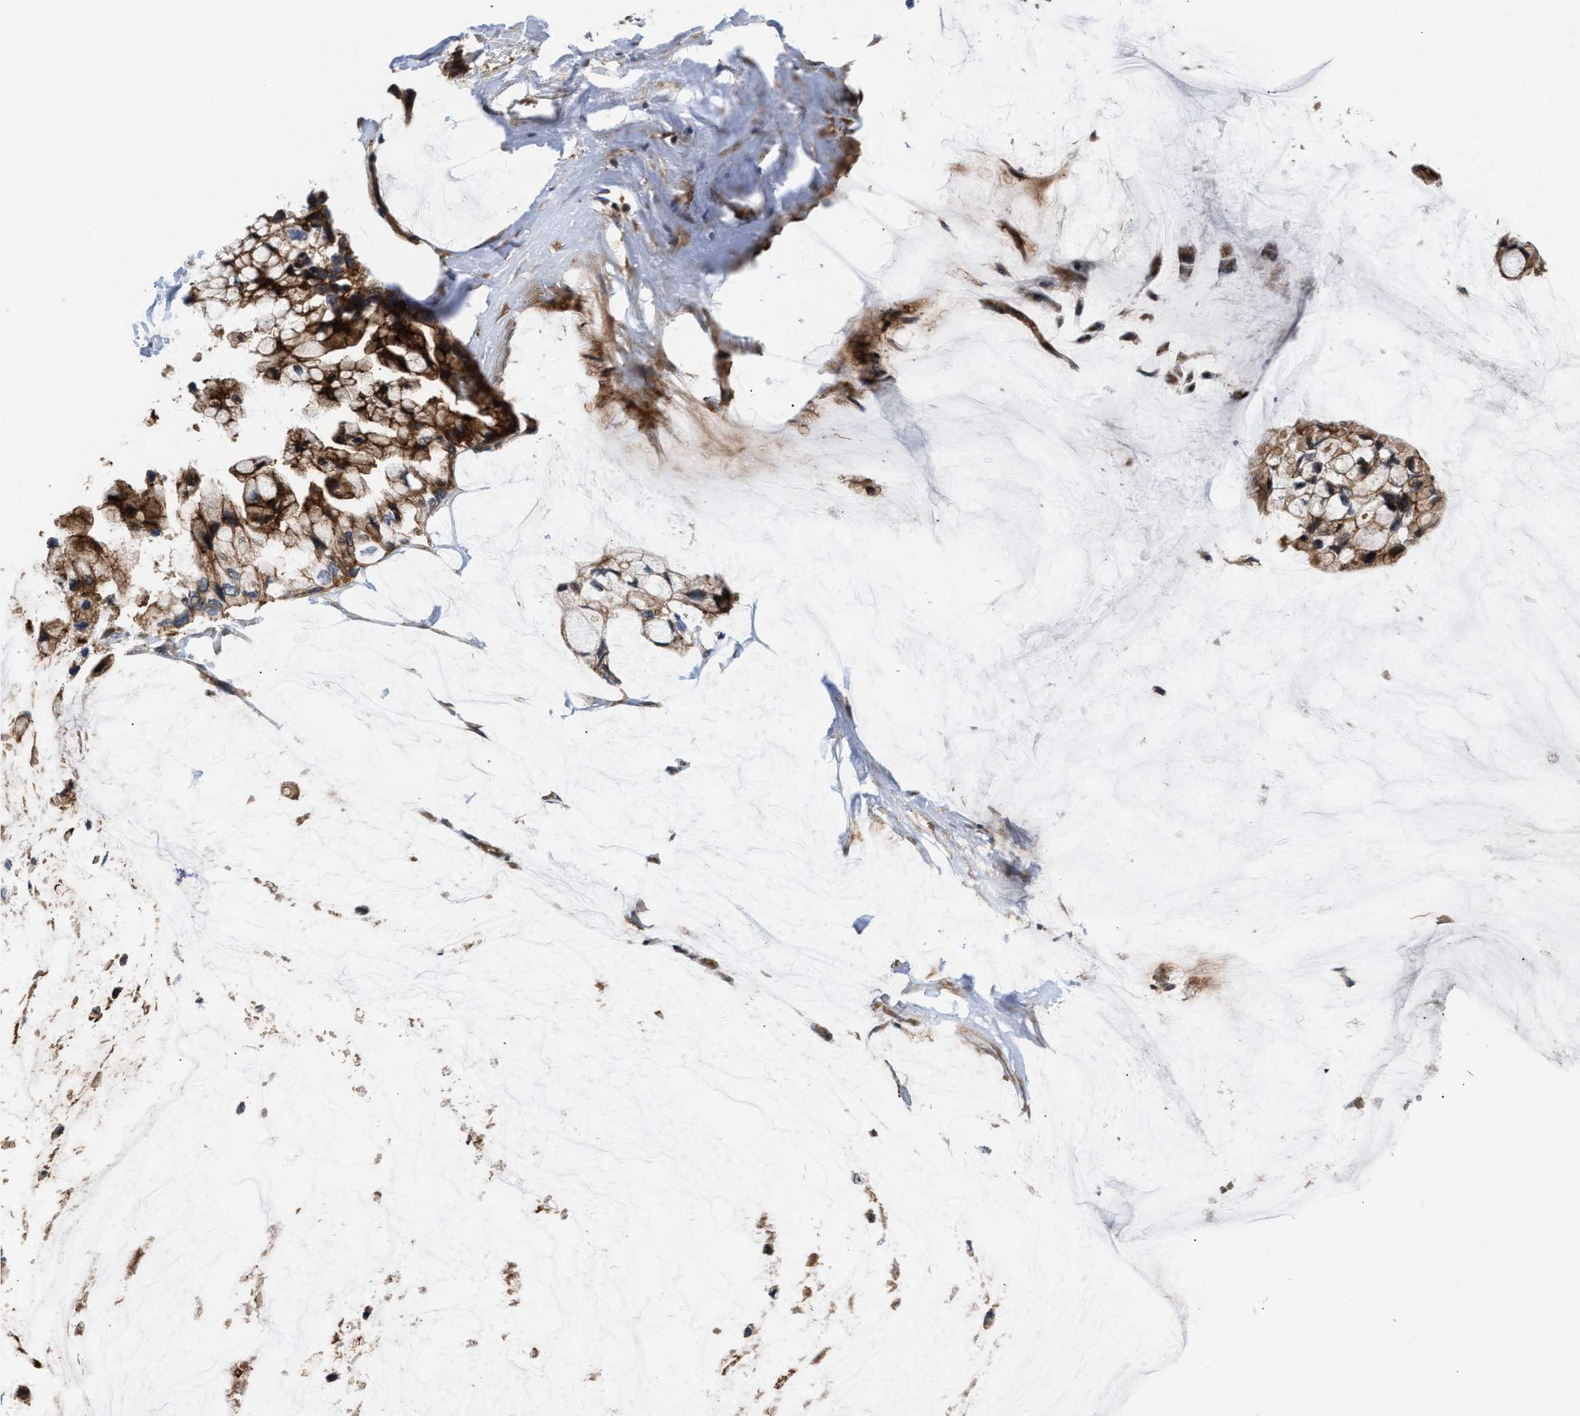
{"staining": {"intensity": "strong", "quantity": ">75%", "location": "cytoplasmic/membranous"}, "tissue": "ovarian cancer", "cell_type": "Tumor cells", "image_type": "cancer", "snomed": [{"axis": "morphology", "description": "Cystadenocarcinoma, mucinous, NOS"}, {"axis": "topography", "description": "Ovary"}], "caption": "The photomicrograph displays immunohistochemical staining of mucinous cystadenocarcinoma (ovarian). There is strong cytoplasmic/membranous positivity is seen in approximately >75% of tumor cells.", "gene": "STAU1", "patient": {"sex": "female", "age": 39}}